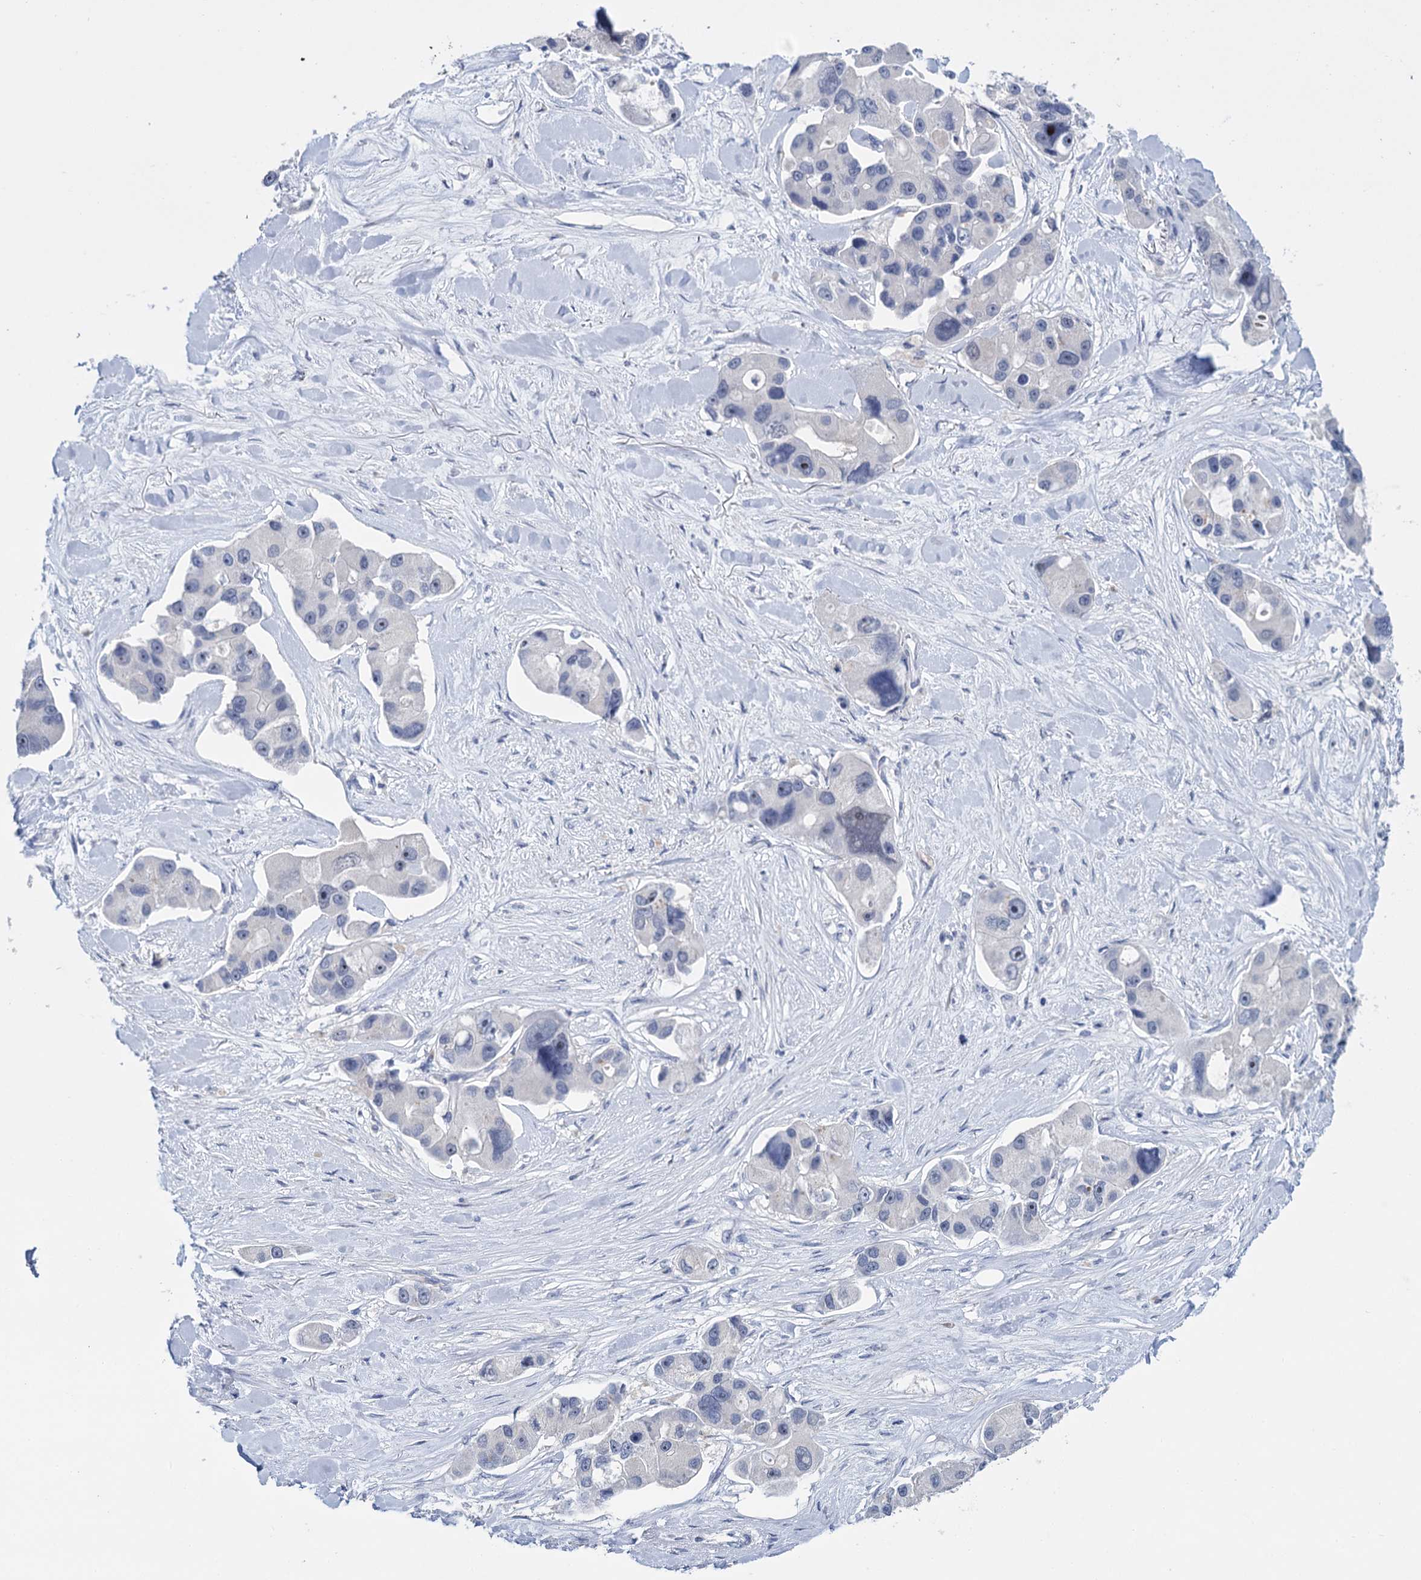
{"staining": {"intensity": "negative", "quantity": "none", "location": "none"}, "tissue": "lung cancer", "cell_type": "Tumor cells", "image_type": "cancer", "snomed": [{"axis": "morphology", "description": "Adenocarcinoma, NOS"}, {"axis": "topography", "description": "Lung"}], "caption": "Tumor cells are negative for brown protein staining in lung adenocarcinoma. Nuclei are stained in blue.", "gene": "SFN", "patient": {"sex": "female", "age": 54}}